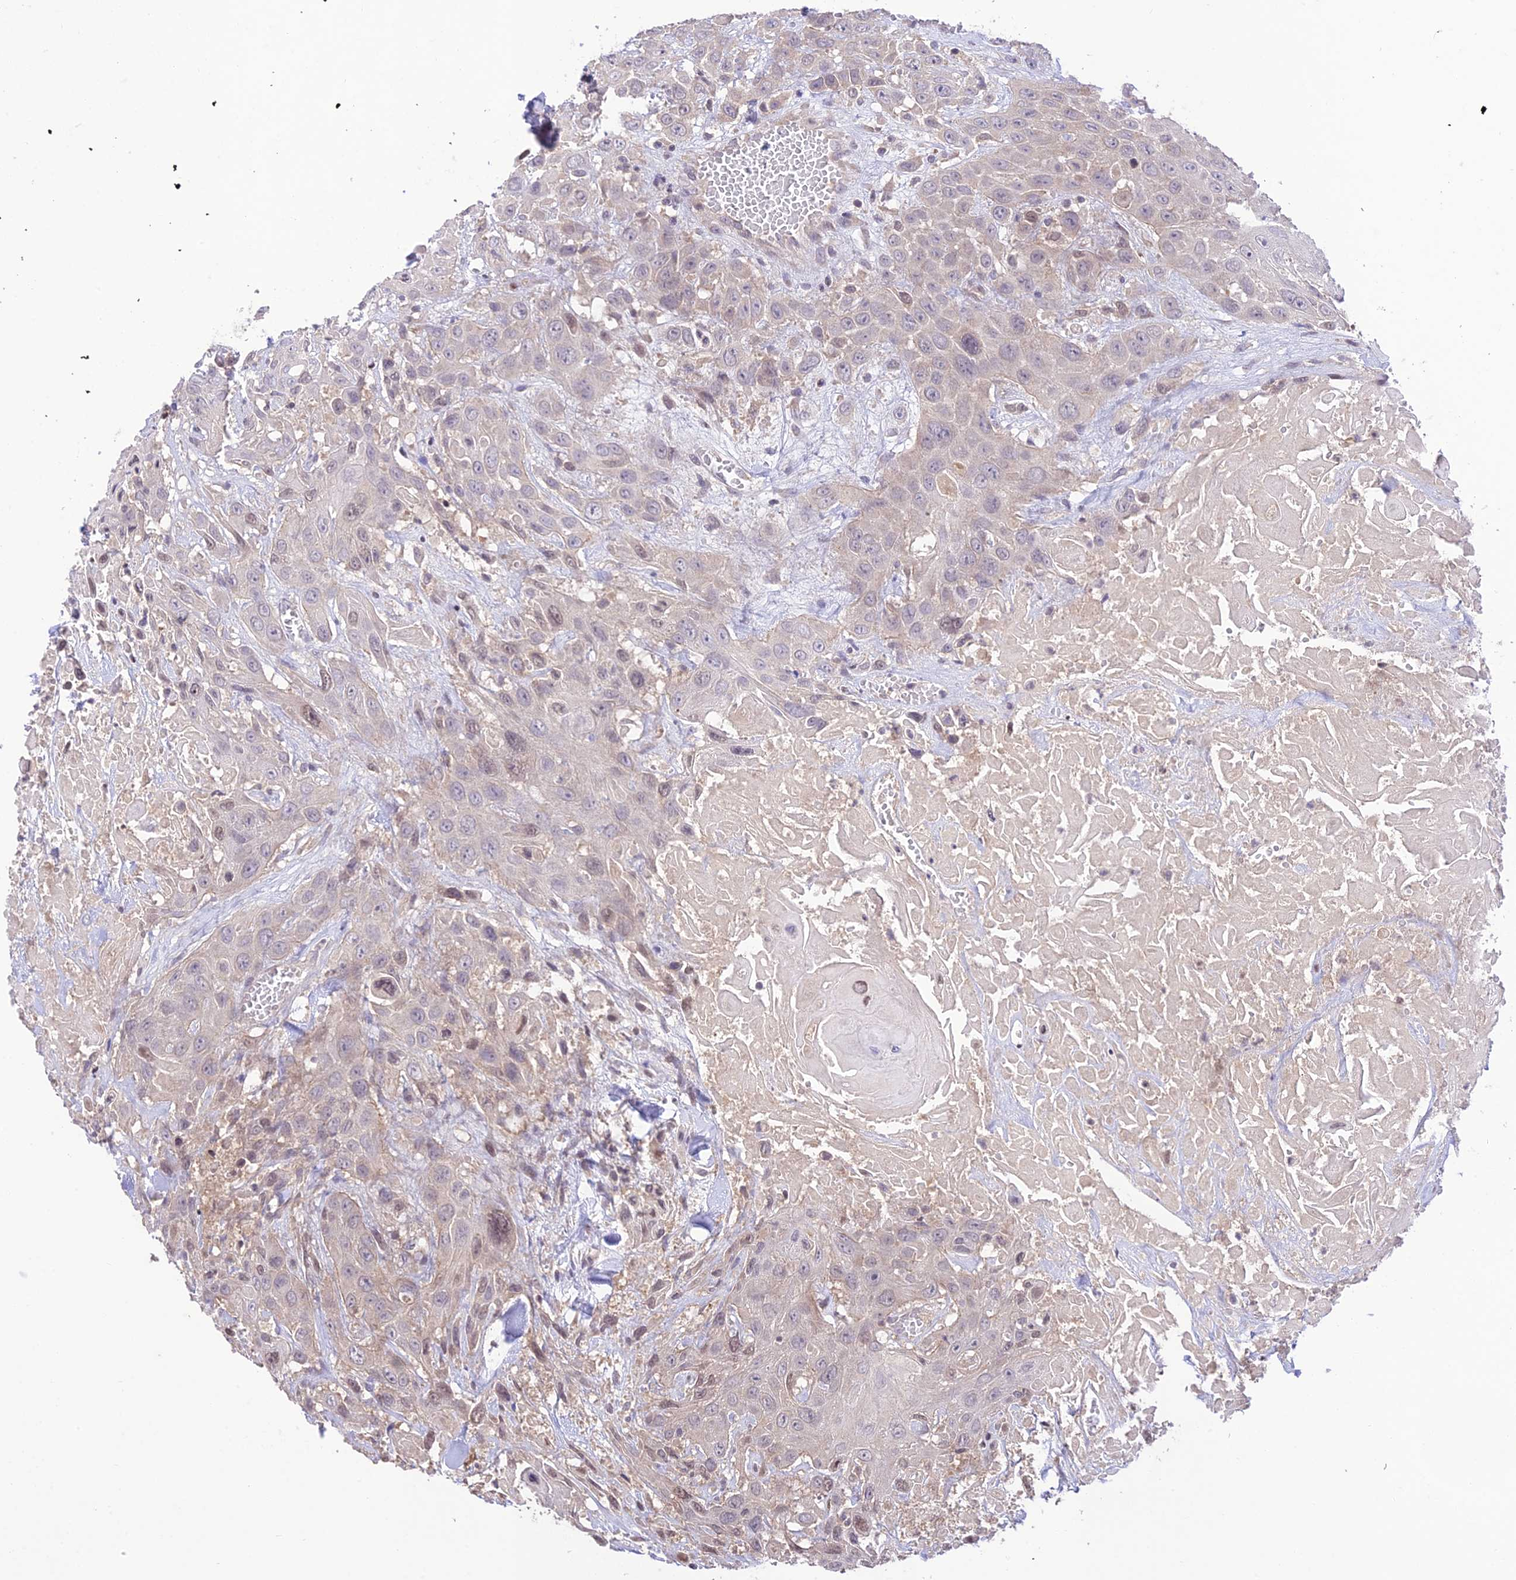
{"staining": {"intensity": "negative", "quantity": "none", "location": "none"}, "tissue": "head and neck cancer", "cell_type": "Tumor cells", "image_type": "cancer", "snomed": [{"axis": "morphology", "description": "Squamous cell carcinoma, NOS"}, {"axis": "topography", "description": "Head-Neck"}], "caption": "The immunohistochemistry image has no significant positivity in tumor cells of head and neck squamous cell carcinoma tissue.", "gene": "TEKT1", "patient": {"sex": "male", "age": 81}}